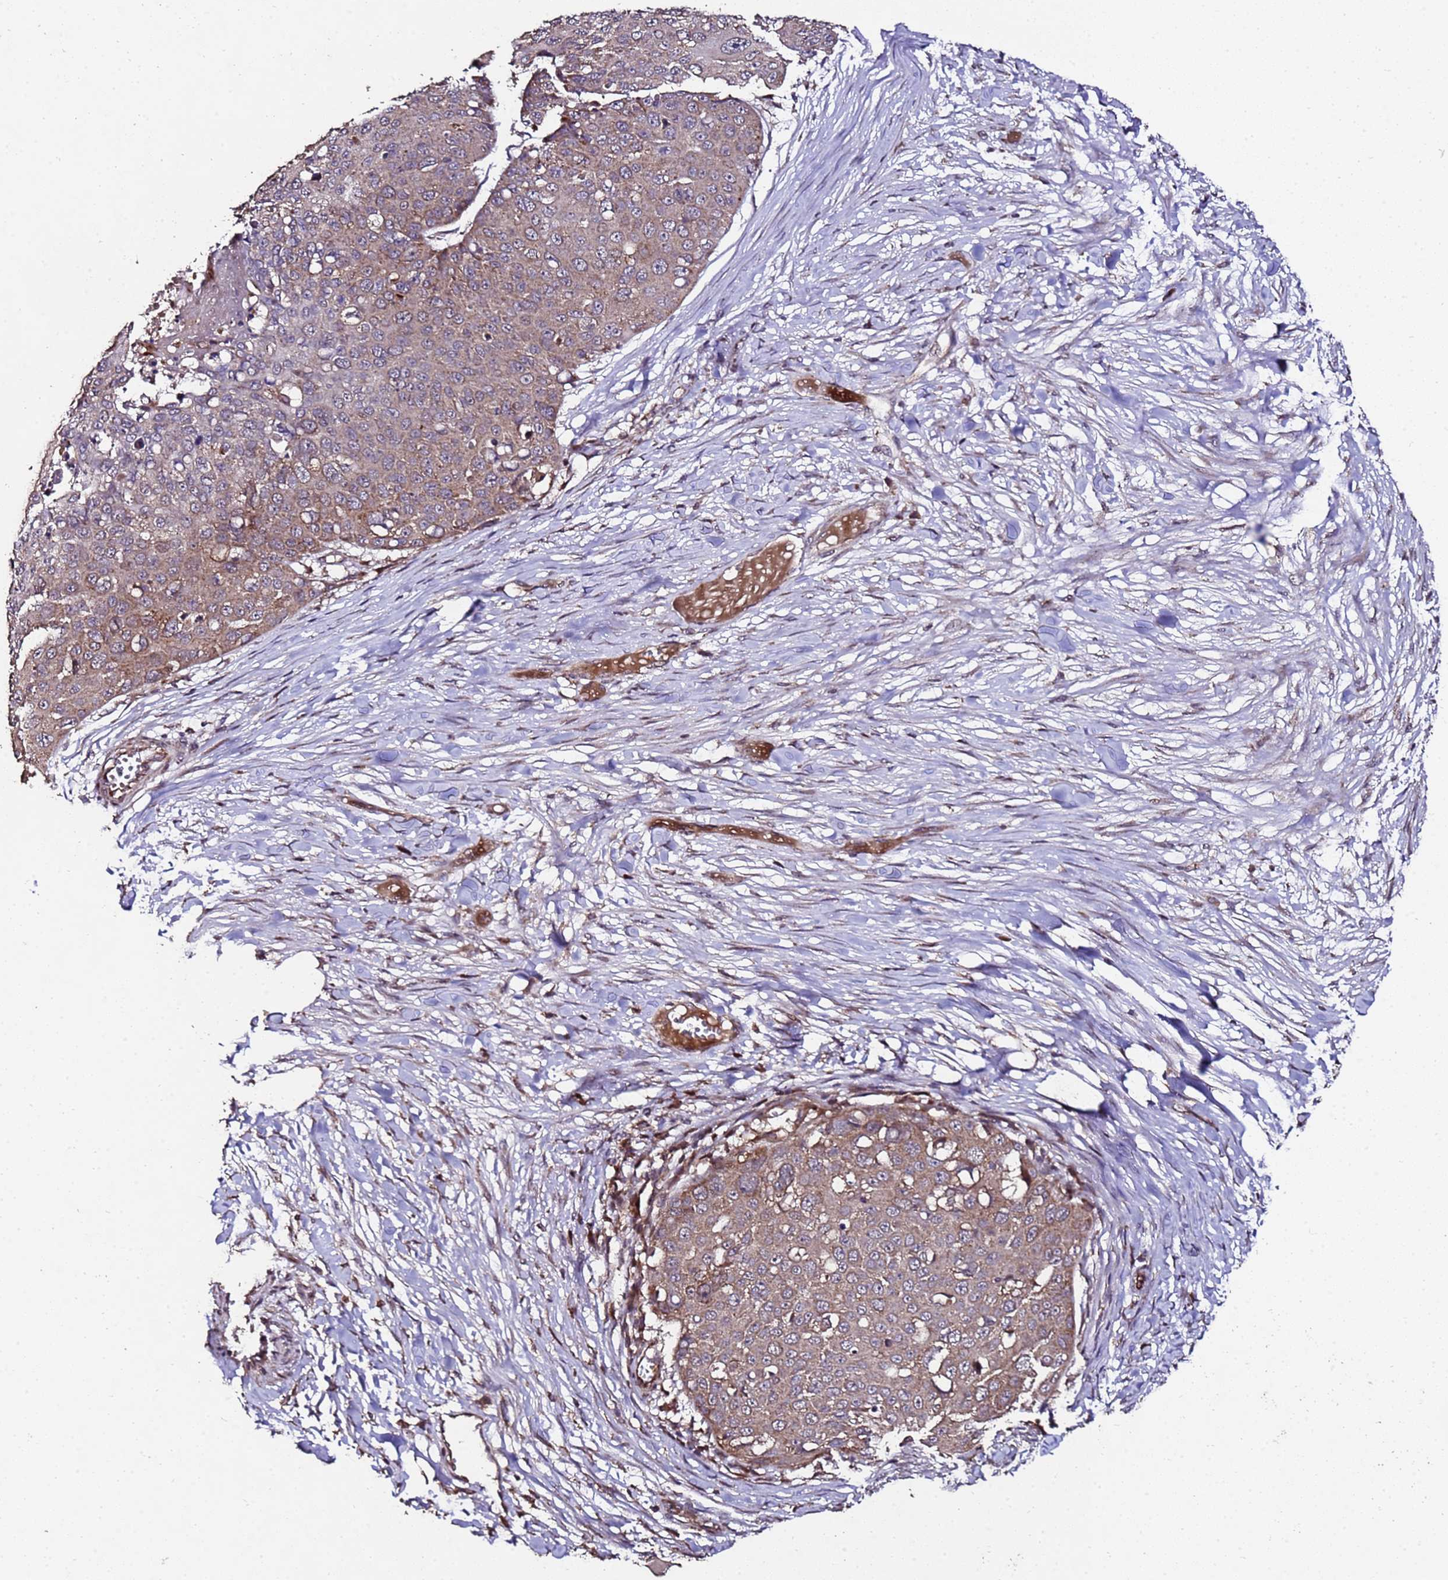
{"staining": {"intensity": "weak", "quantity": ">75%", "location": "cytoplasmic/membranous"}, "tissue": "skin cancer", "cell_type": "Tumor cells", "image_type": "cancer", "snomed": [{"axis": "morphology", "description": "Squamous cell carcinoma, NOS"}, {"axis": "topography", "description": "Skin"}], "caption": "A high-resolution image shows immunohistochemistry (IHC) staining of squamous cell carcinoma (skin), which shows weak cytoplasmic/membranous staining in approximately >75% of tumor cells.", "gene": "PRODH", "patient": {"sex": "male", "age": 71}}